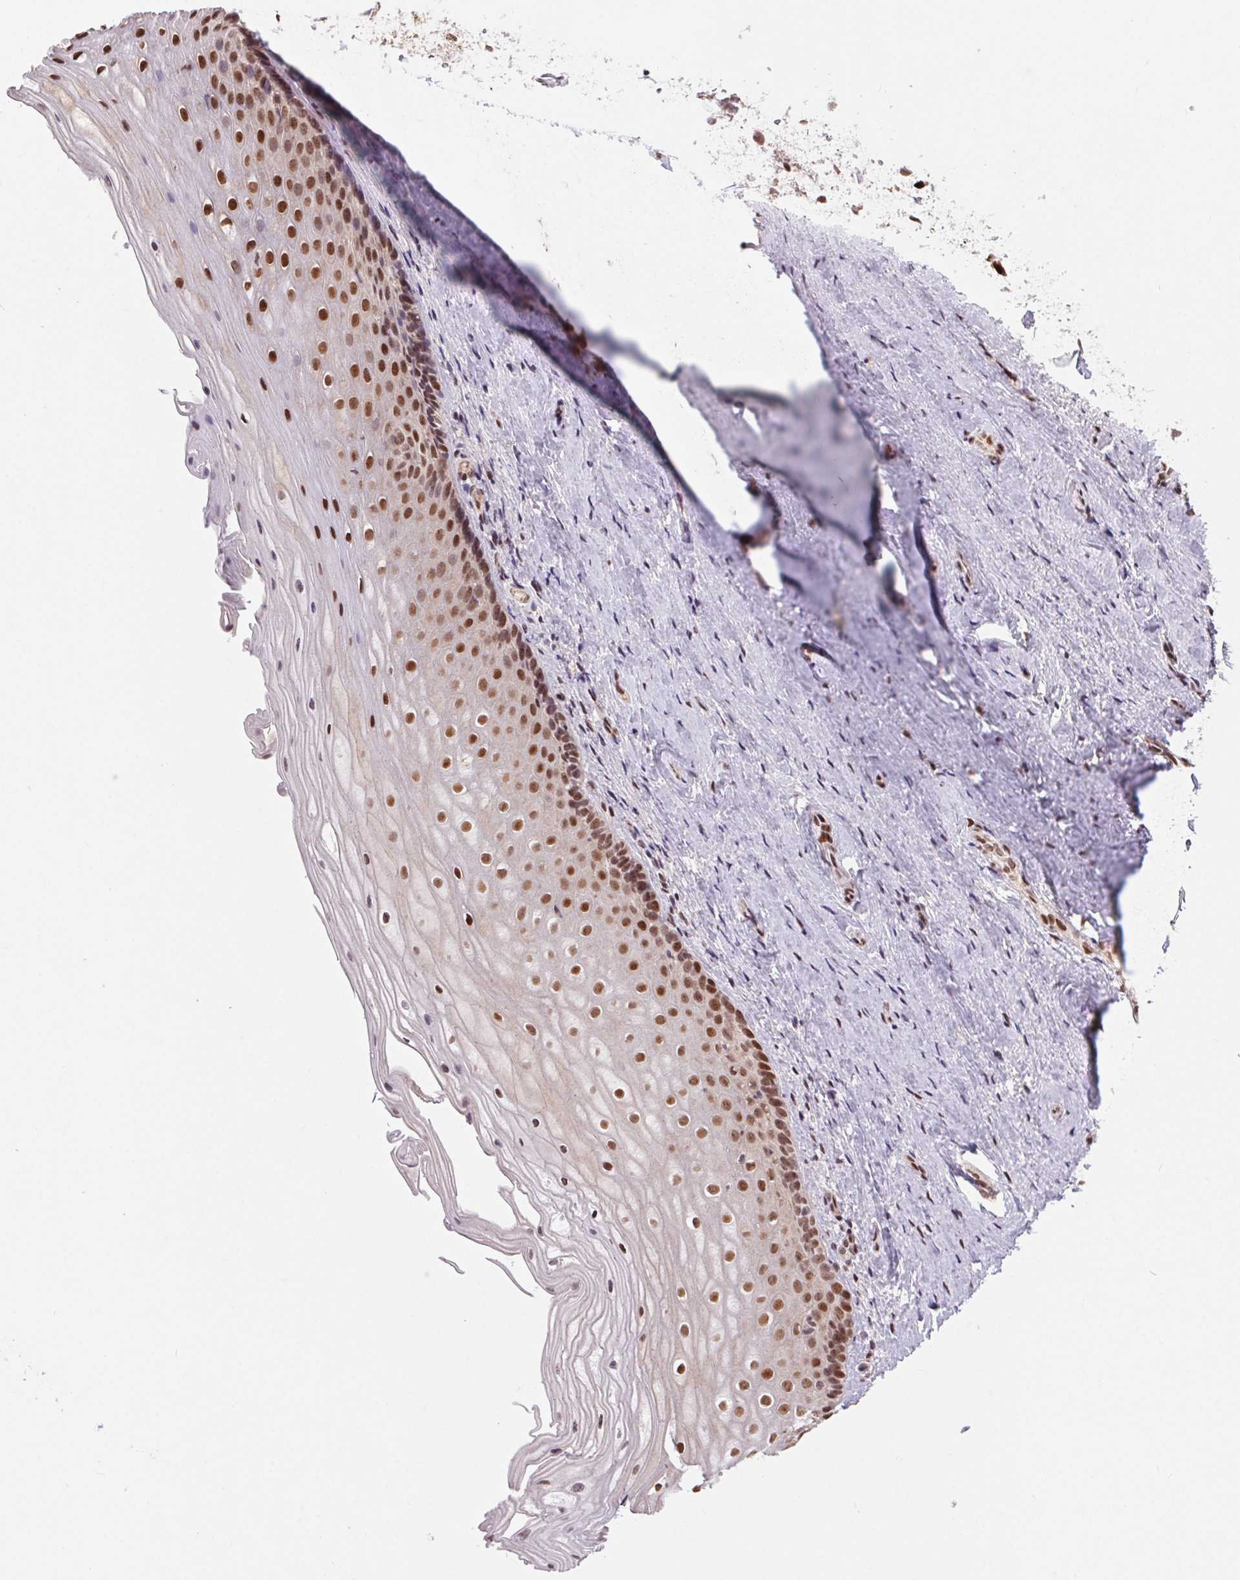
{"staining": {"intensity": "strong", "quantity": ">75%", "location": "nuclear"}, "tissue": "vagina", "cell_type": "Squamous epithelial cells", "image_type": "normal", "snomed": [{"axis": "morphology", "description": "Normal tissue, NOS"}, {"axis": "topography", "description": "Vagina"}], "caption": "The immunohistochemical stain highlights strong nuclear expression in squamous epithelial cells of normal vagina.", "gene": "RAD23A", "patient": {"sex": "female", "age": 52}}